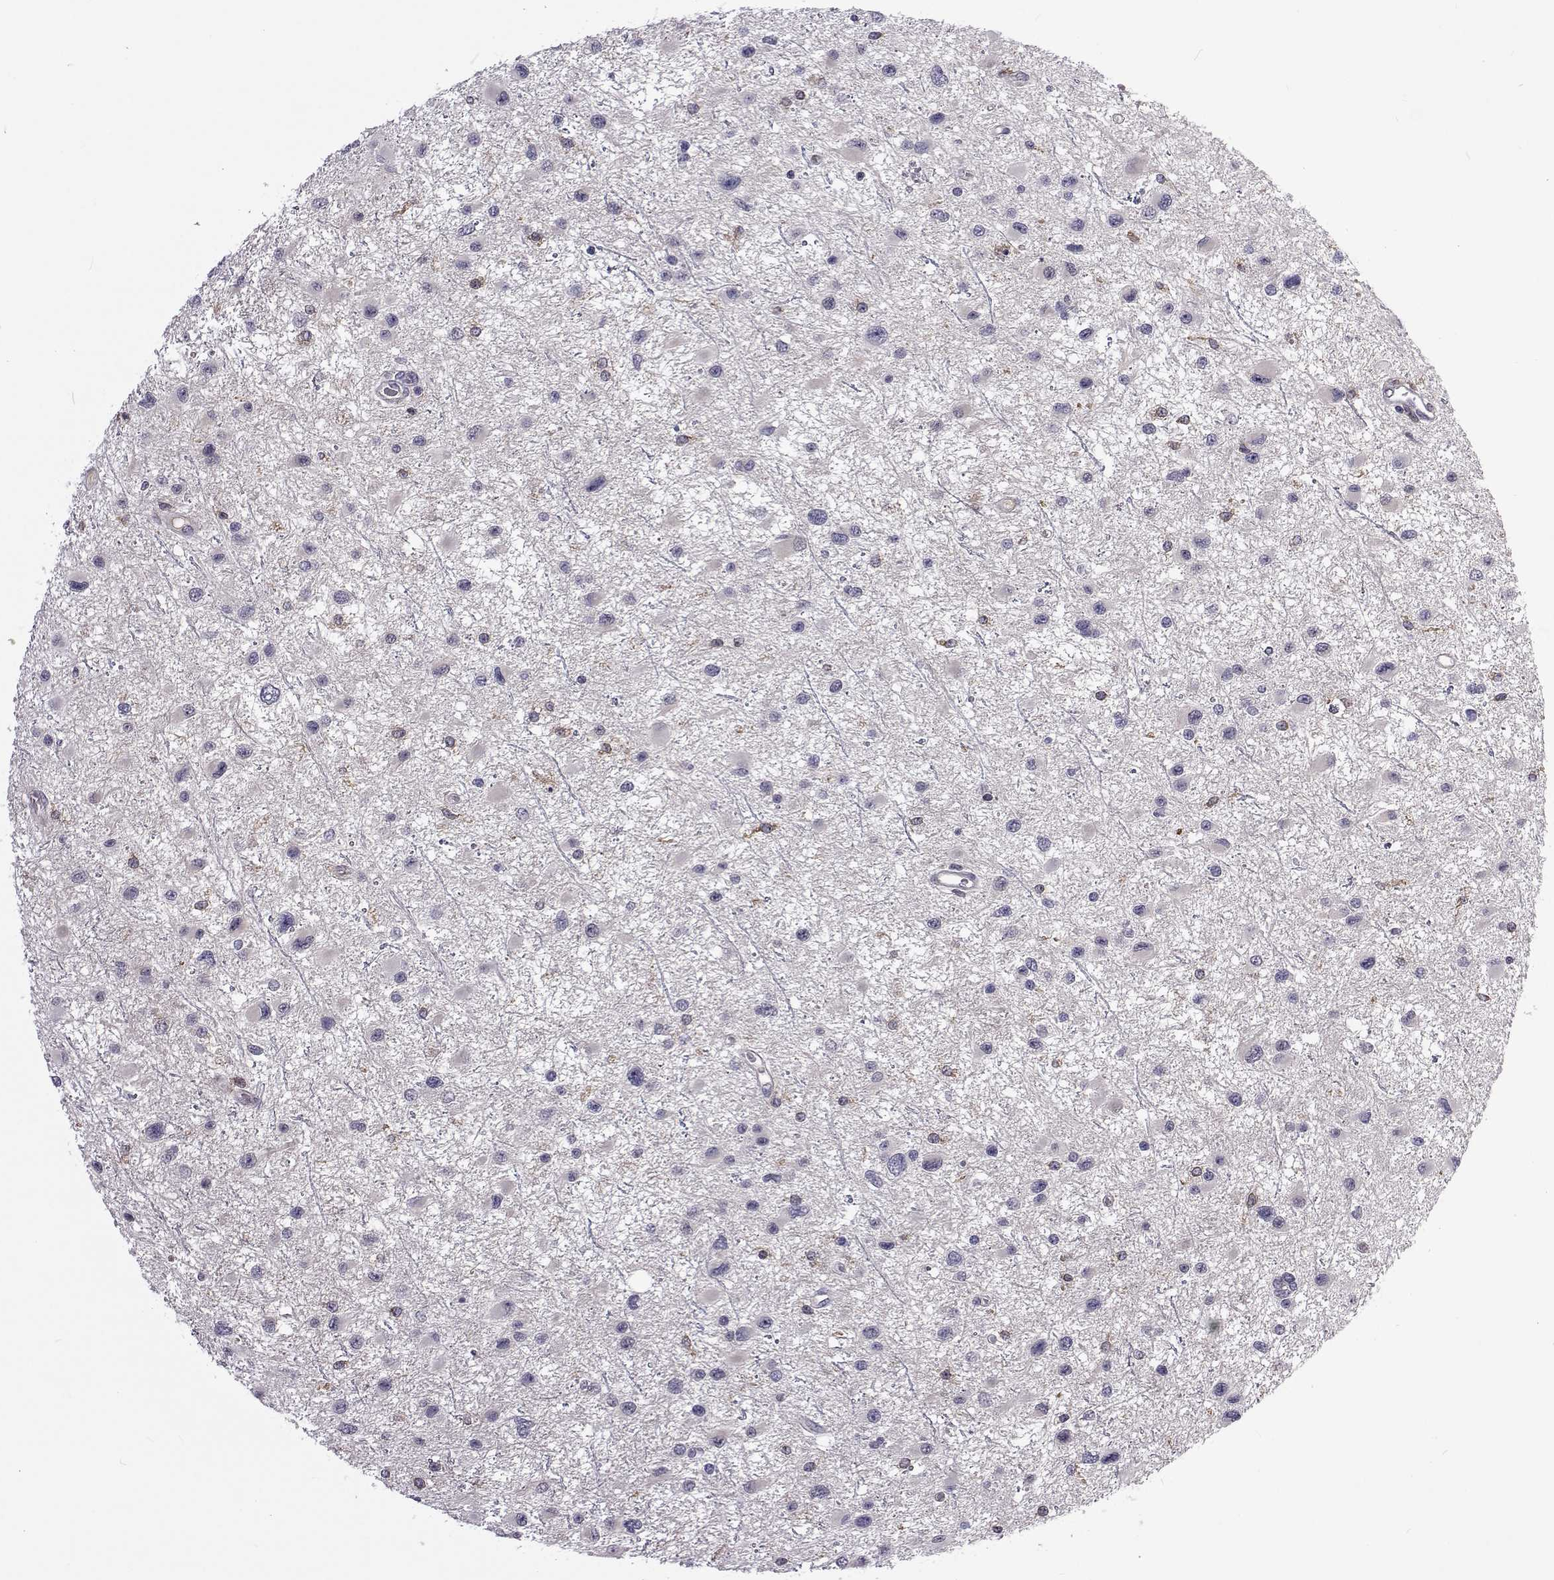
{"staining": {"intensity": "negative", "quantity": "none", "location": "none"}, "tissue": "glioma", "cell_type": "Tumor cells", "image_type": "cancer", "snomed": [{"axis": "morphology", "description": "Glioma, malignant, Low grade"}, {"axis": "topography", "description": "Brain"}], "caption": "High power microscopy photomicrograph of an IHC photomicrograph of low-grade glioma (malignant), revealing no significant expression in tumor cells. (Stains: DAB (3,3'-diaminobenzidine) immunohistochemistry with hematoxylin counter stain, Microscopy: brightfield microscopy at high magnification).", "gene": "TCF15", "patient": {"sex": "female", "age": 32}}